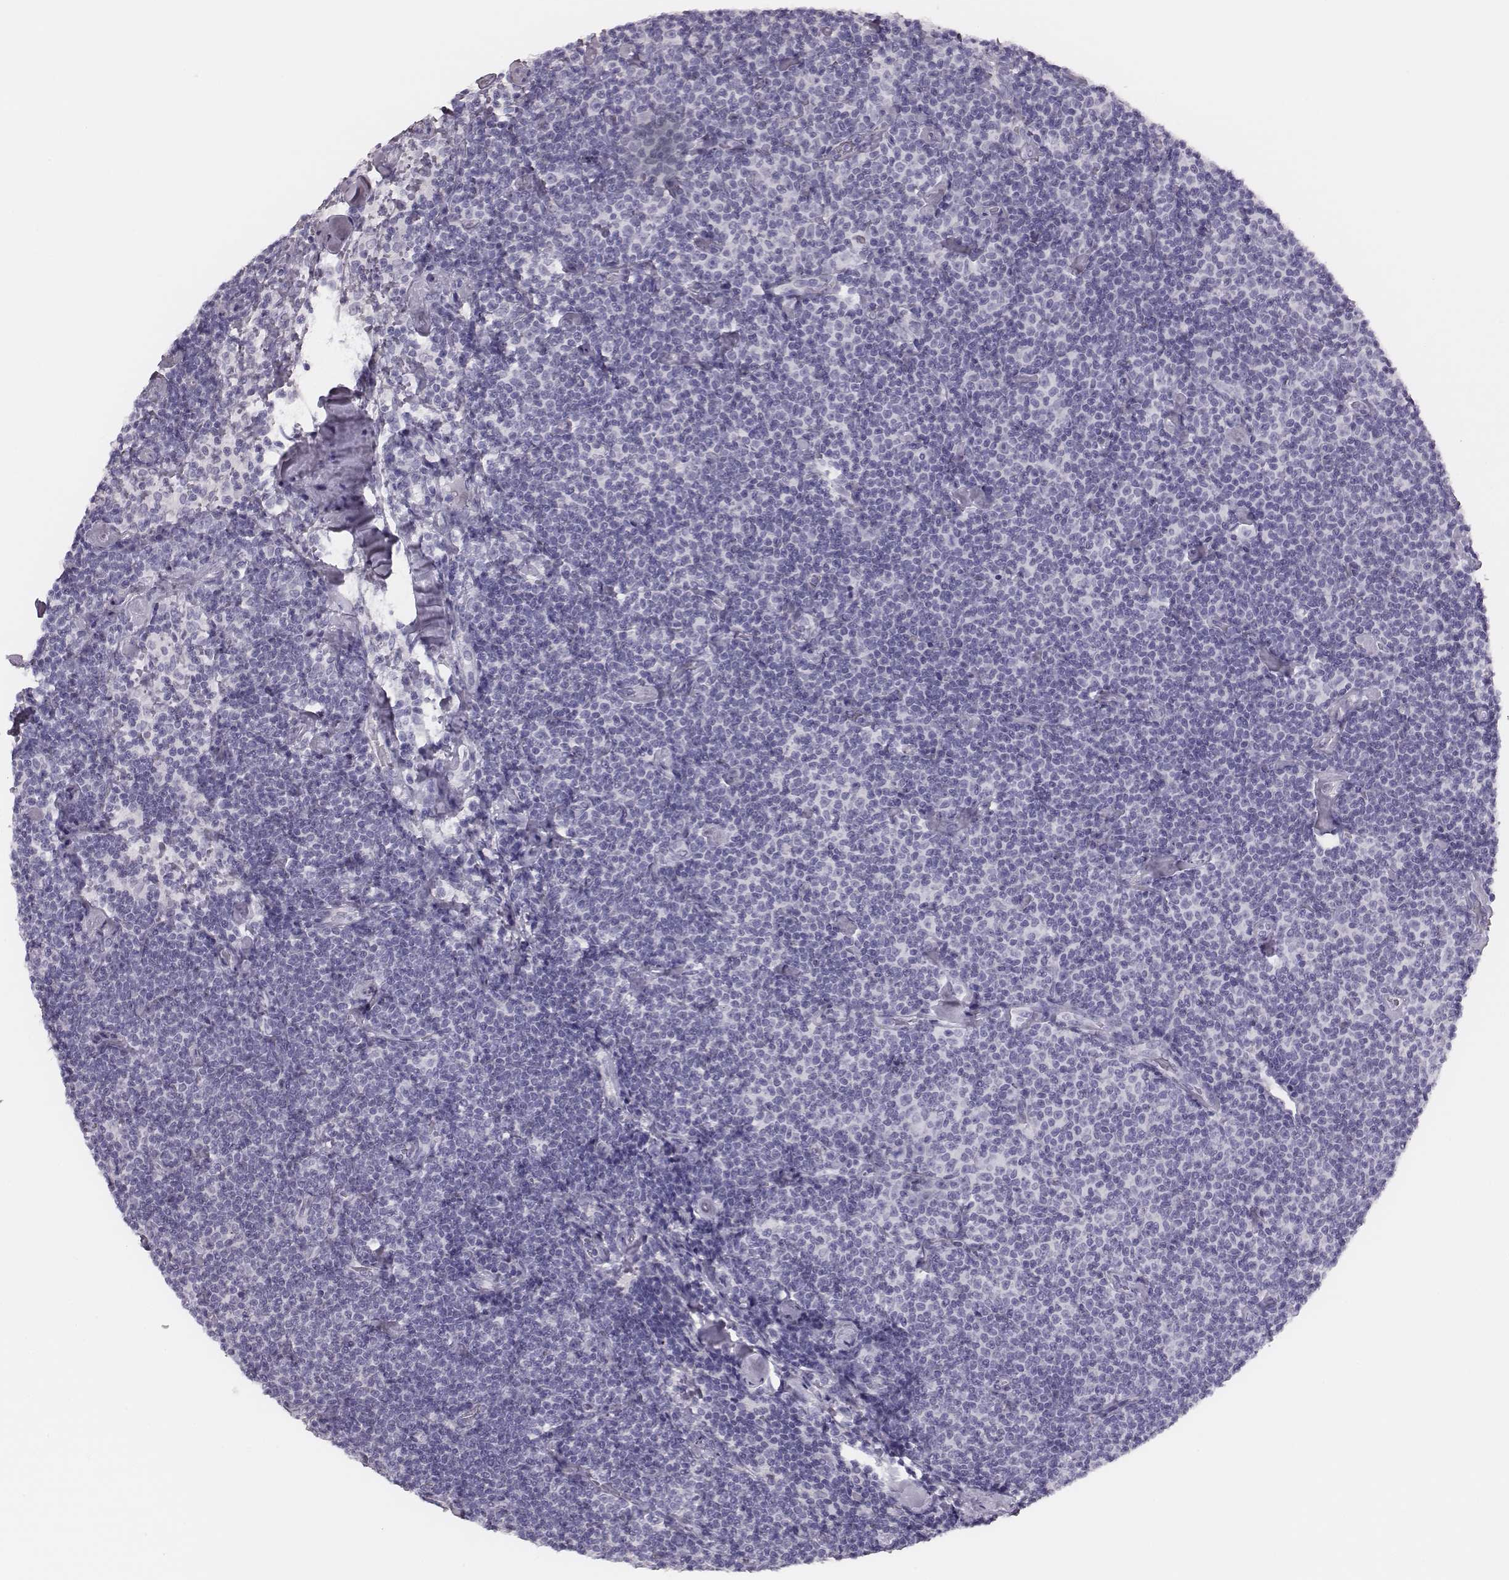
{"staining": {"intensity": "negative", "quantity": "none", "location": "none"}, "tissue": "lymphoma", "cell_type": "Tumor cells", "image_type": "cancer", "snomed": [{"axis": "morphology", "description": "Malignant lymphoma, non-Hodgkin's type, Low grade"}, {"axis": "topography", "description": "Lymph node"}], "caption": "Tumor cells show no significant expression in malignant lymphoma, non-Hodgkin's type (low-grade).", "gene": "H1-6", "patient": {"sex": "male", "age": 81}}